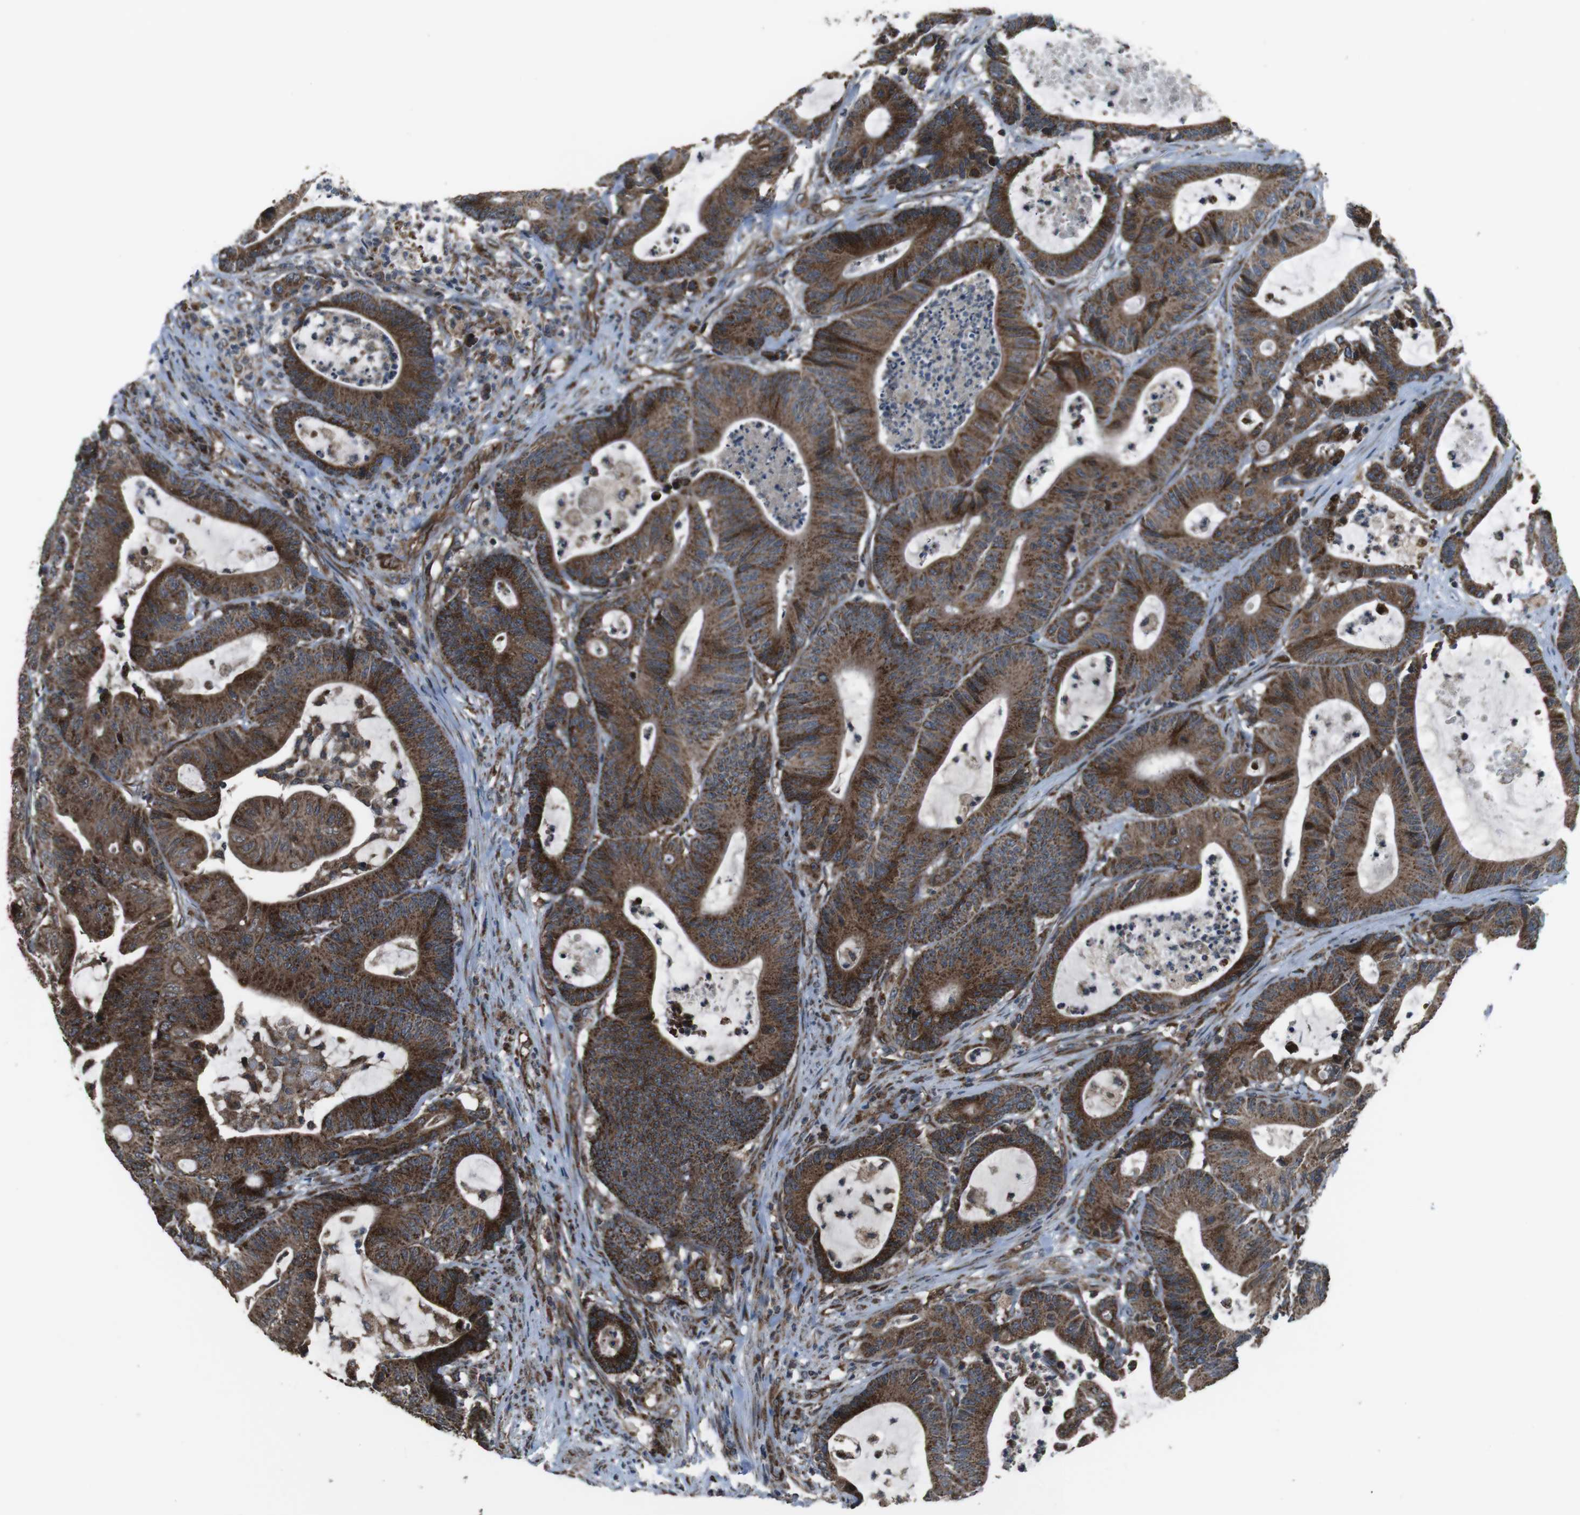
{"staining": {"intensity": "strong", "quantity": ">75%", "location": "cytoplasmic/membranous"}, "tissue": "colorectal cancer", "cell_type": "Tumor cells", "image_type": "cancer", "snomed": [{"axis": "morphology", "description": "Adenocarcinoma, NOS"}, {"axis": "topography", "description": "Colon"}], "caption": "Colorectal cancer was stained to show a protein in brown. There is high levels of strong cytoplasmic/membranous staining in about >75% of tumor cells.", "gene": "GIMAP8", "patient": {"sex": "female", "age": 84}}